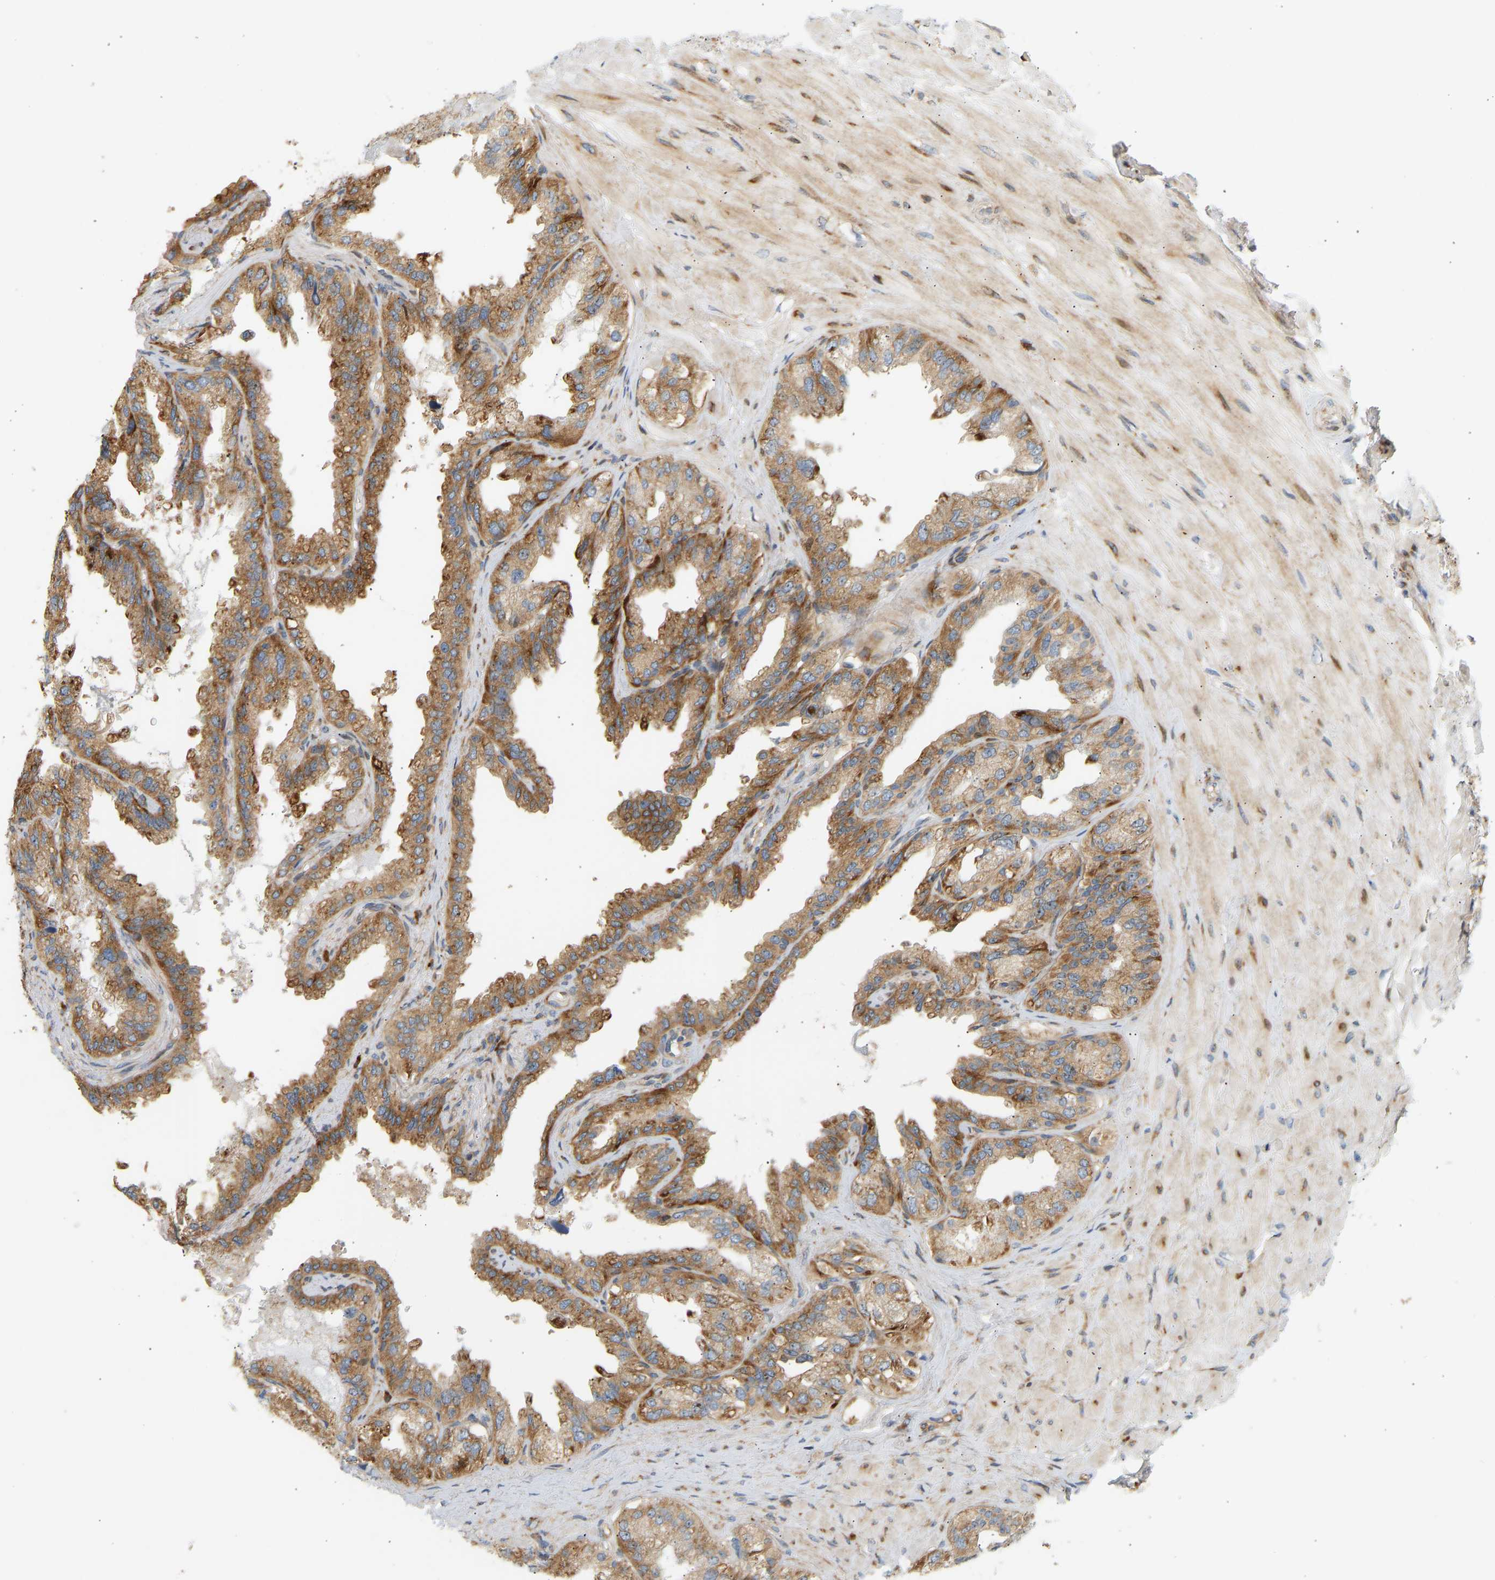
{"staining": {"intensity": "moderate", "quantity": ">75%", "location": "cytoplasmic/membranous"}, "tissue": "seminal vesicle", "cell_type": "Glandular cells", "image_type": "normal", "snomed": [{"axis": "morphology", "description": "Normal tissue, NOS"}, {"axis": "topography", "description": "Seminal veicle"}], "caption": "About >75% of glandular cells in benign seminal vesicle display moderate cytoplasmic/membranous protein staining as visualized by brown immunohistochemical staining.", "gene": "RPS14", "patient": {"sex": "male", "age": 68}}